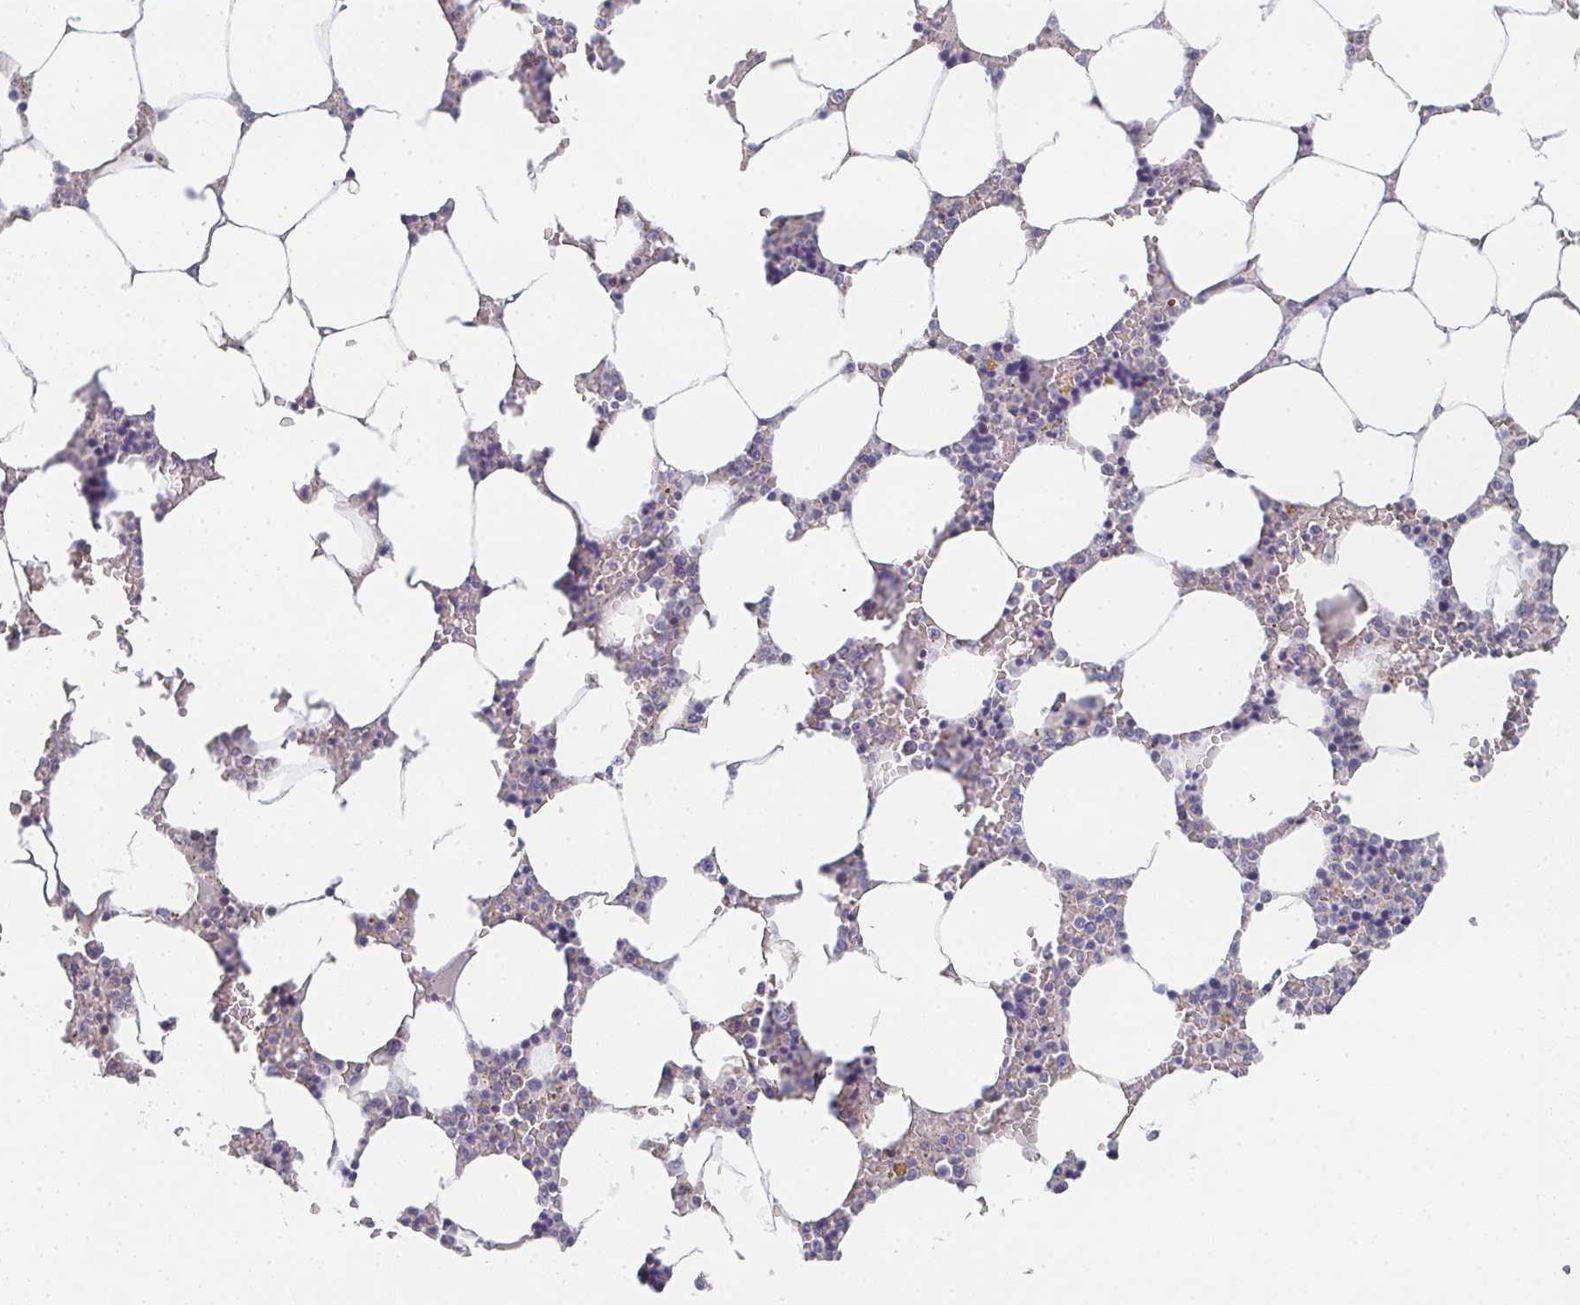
{"staining": {"intensity": "negative", "quantity": "none", "location": "none"}, "tissue": "bone marrow", "cell_type": "Hematopoietic cells", "image_type": "normal", "snomed": [{"axis": "morphology", "description": "Normal tissue, NOS"}, {"axis": "topography", "description": "Bone marrow"}], "caption": "Protein analysis of unremarkable bone marrow reveals no significant positivity in hematopoietic cells. (Stains: DAB (3,3'-diaminobenzidine) immunohistochemistry with hematoxylin counter stain, Microscopy: brightfield microscopy at high magnification).", "gene": "CHMP5", "patient": {"sex": "male", "age": 64}}